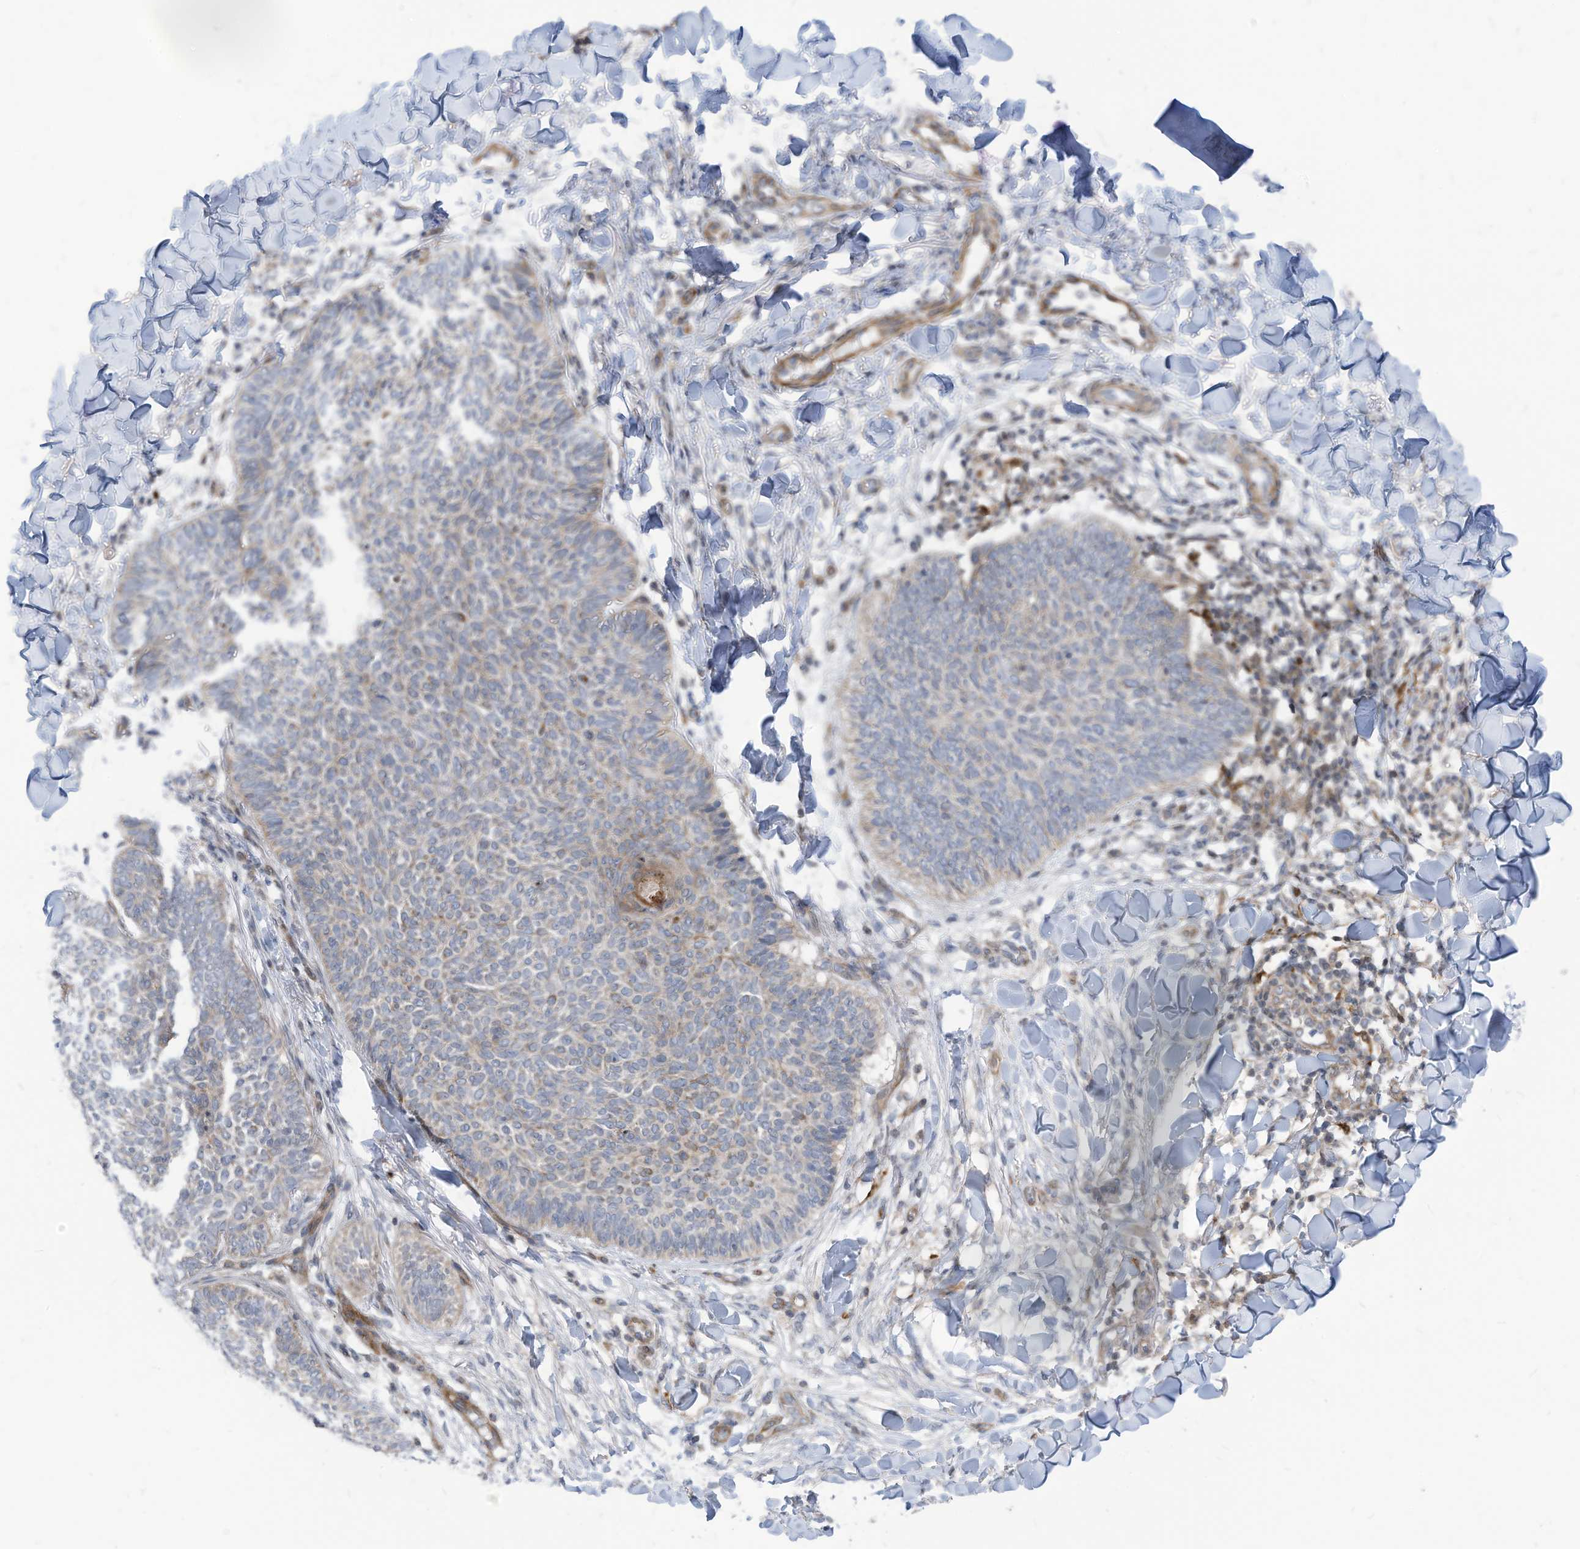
{"staining": {"intensity": "weak", "quantity": "<25%", "location": "cytoplasmic/membranous"}, "tissue": "skin cancer", "cell_type": "Tumor cells", "image_type": "cancer", "snomed": [{"axis": "morphology", "description": "Normal tissue, NOS"}, {"axis": "morphology", "description": "Basal cell carcinoma"}, {"axis": "topography", "description": "Skin"}], "caption": "DAB (3,3'-diaminobenzidine) immunohistochemical staining of basal cell carcinoma (skin) reveals no significant positivity in tumor cells.", "gene": "GPATCH3", "patient": {"sex": "male", "age": 50}}